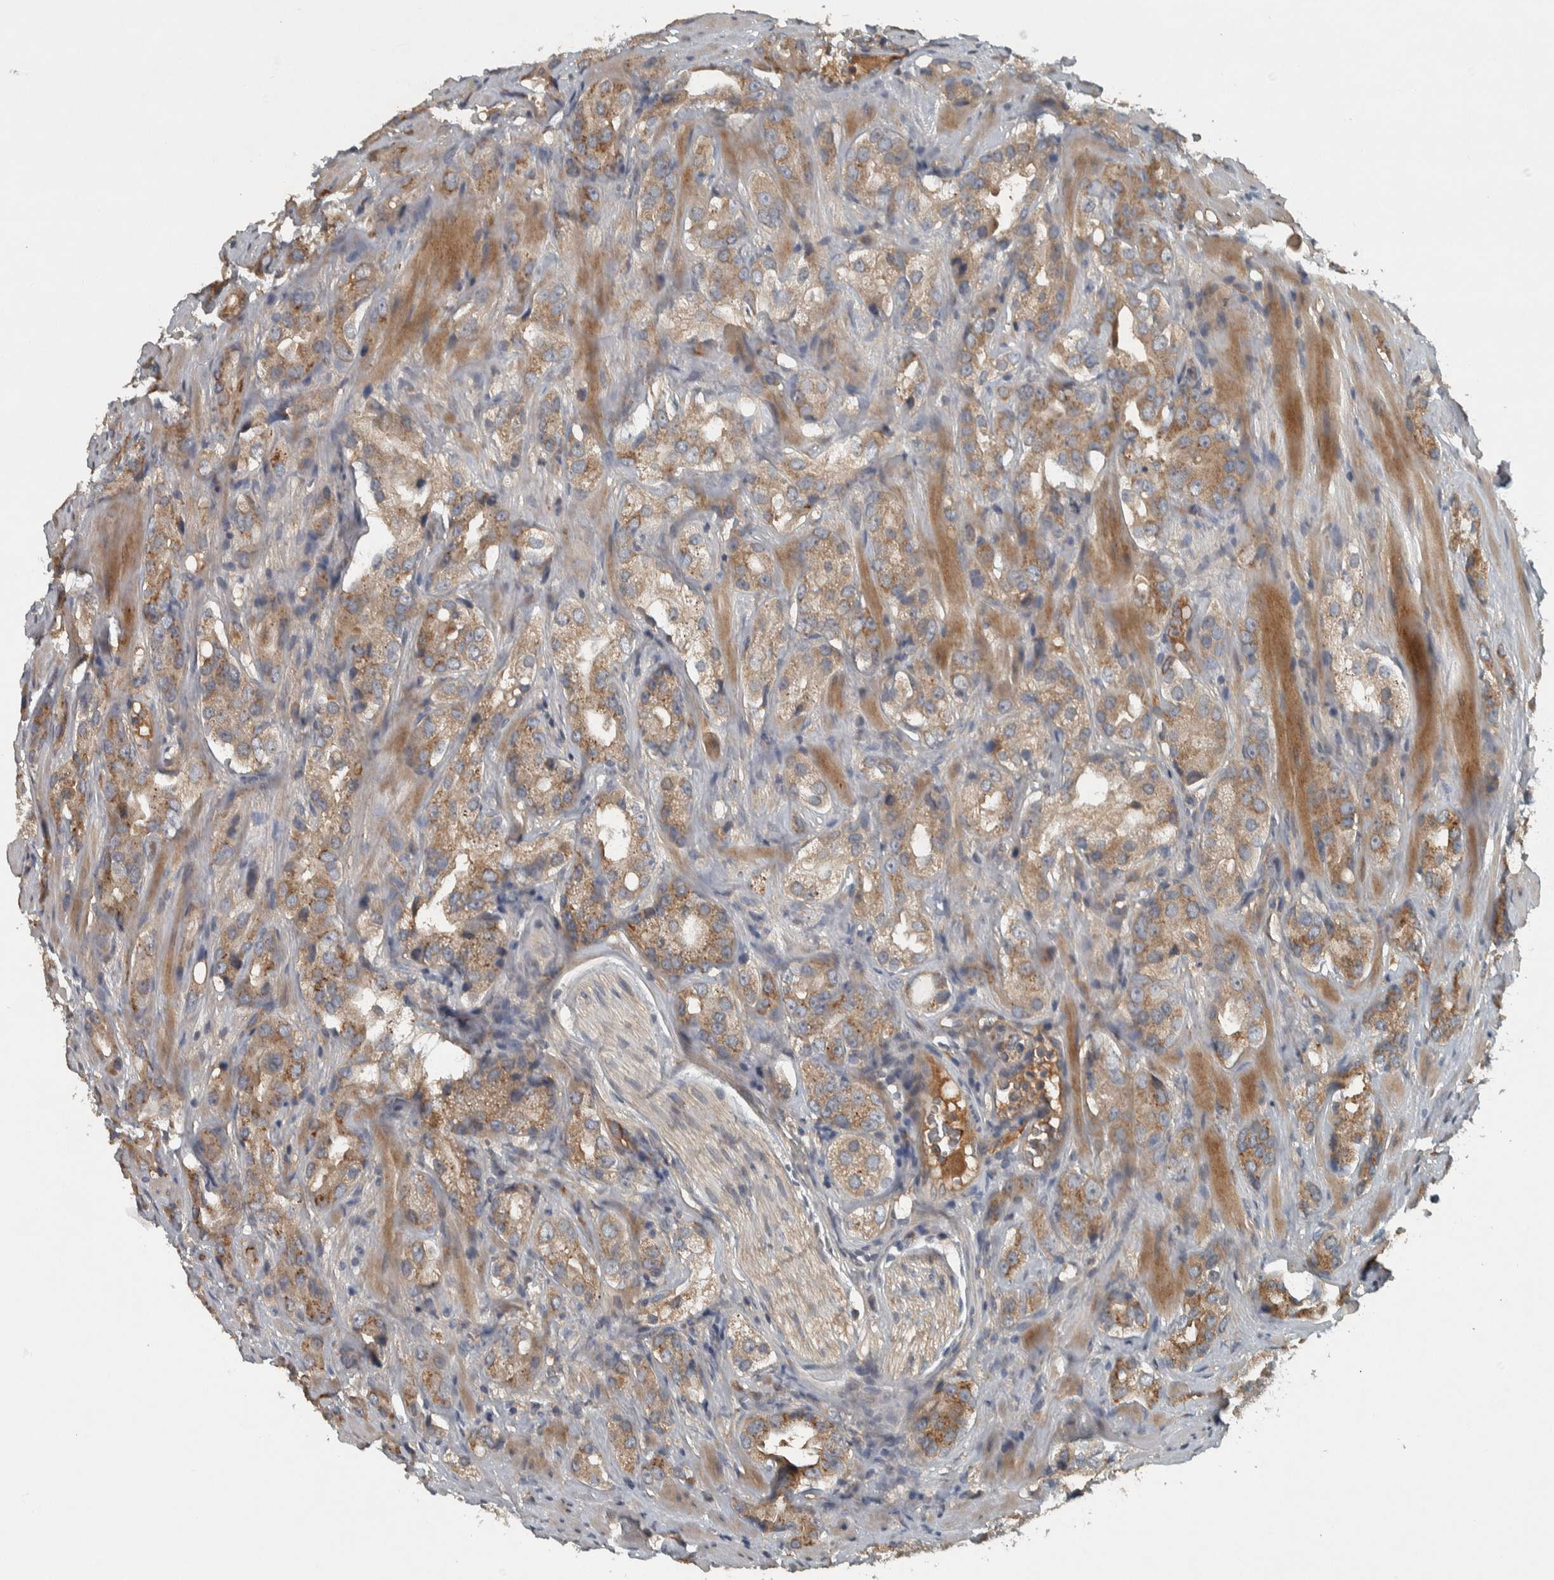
{"staining": {"intensity": "moderate", "quantity": ">75%", "location": "cytoplasmic/membranous"}, "tissue": "prostate cancer", "cell_type": "Tumor cells", "image_type": "cancer", "snomed": [{"axis": "morphology", "description": "Adenocarcinoma, High grade"}, {"axis": "topography", "description": "Prostate"}], "caption": "Prostate cancer (high-grade adenocarcinoma) stained with a brown dye exhibits moderate cytoplasmic/membranous positive expression in about >75% of tumor cells.", "gene": "CLCN2", "patient": {"sex": "male", "age": 63}}